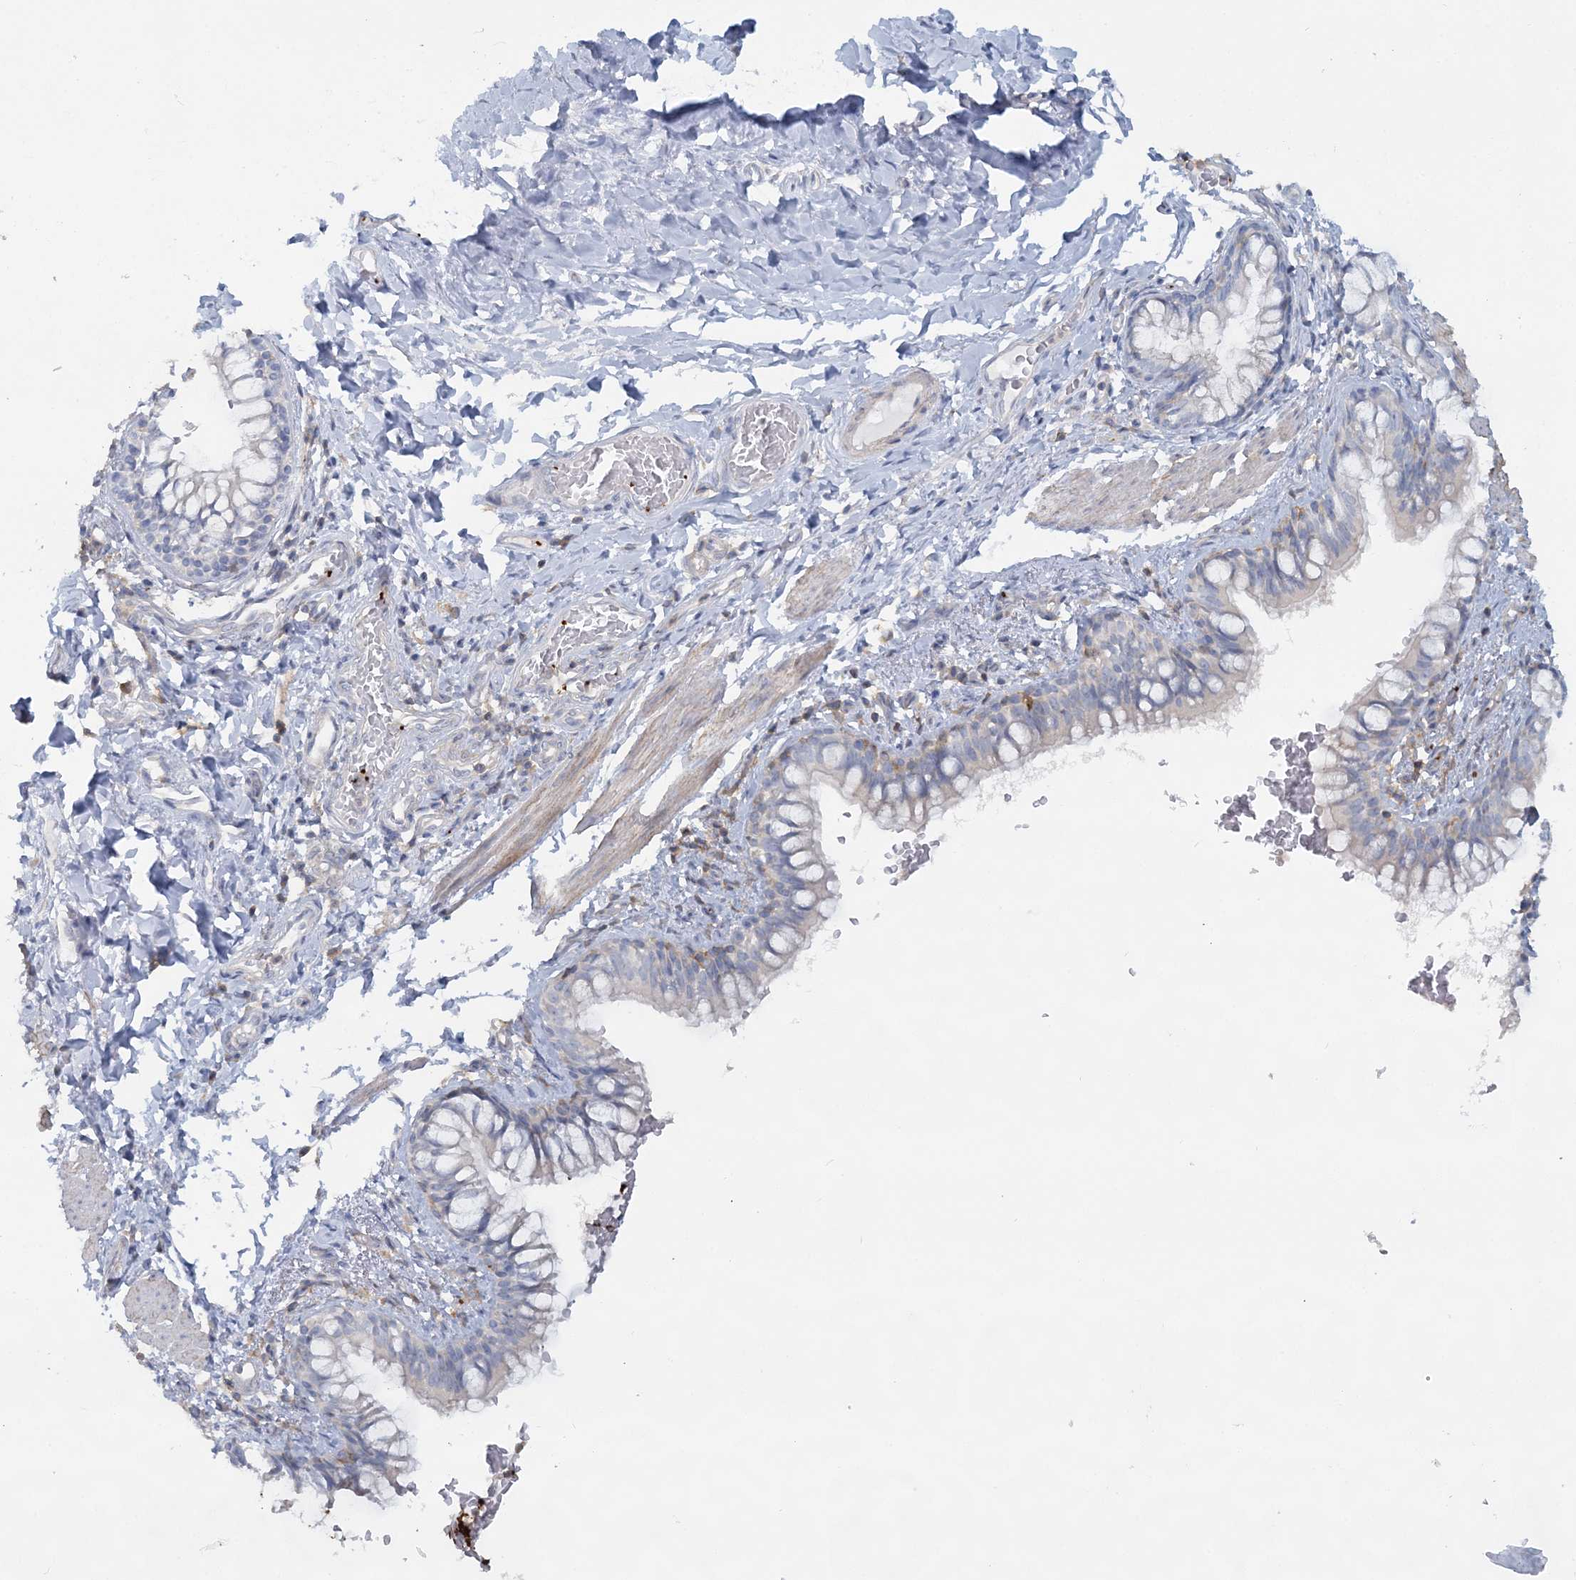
{"staining": {"intensity": "negative", "quantity": "none", "location": "none"}, "tissue": "bronchus", "cell_type": "Respiratory epithelial cells", "image_type": "normal", "snomed": [{"axis": "morphology", "description": "Normal tissue, NOS"}, {"axis": "topography", "description": "Cartilage tissue"}, {"axis": "topography", "description": "Bronchus"}], "caption": "An image of human bronchus is negative for staining in respiratory epithelial cells. (DAB IHC with hematoxylin counter stain).", "gene": "CUEDC2", "patient": {"sex": "female", "age": 36}}